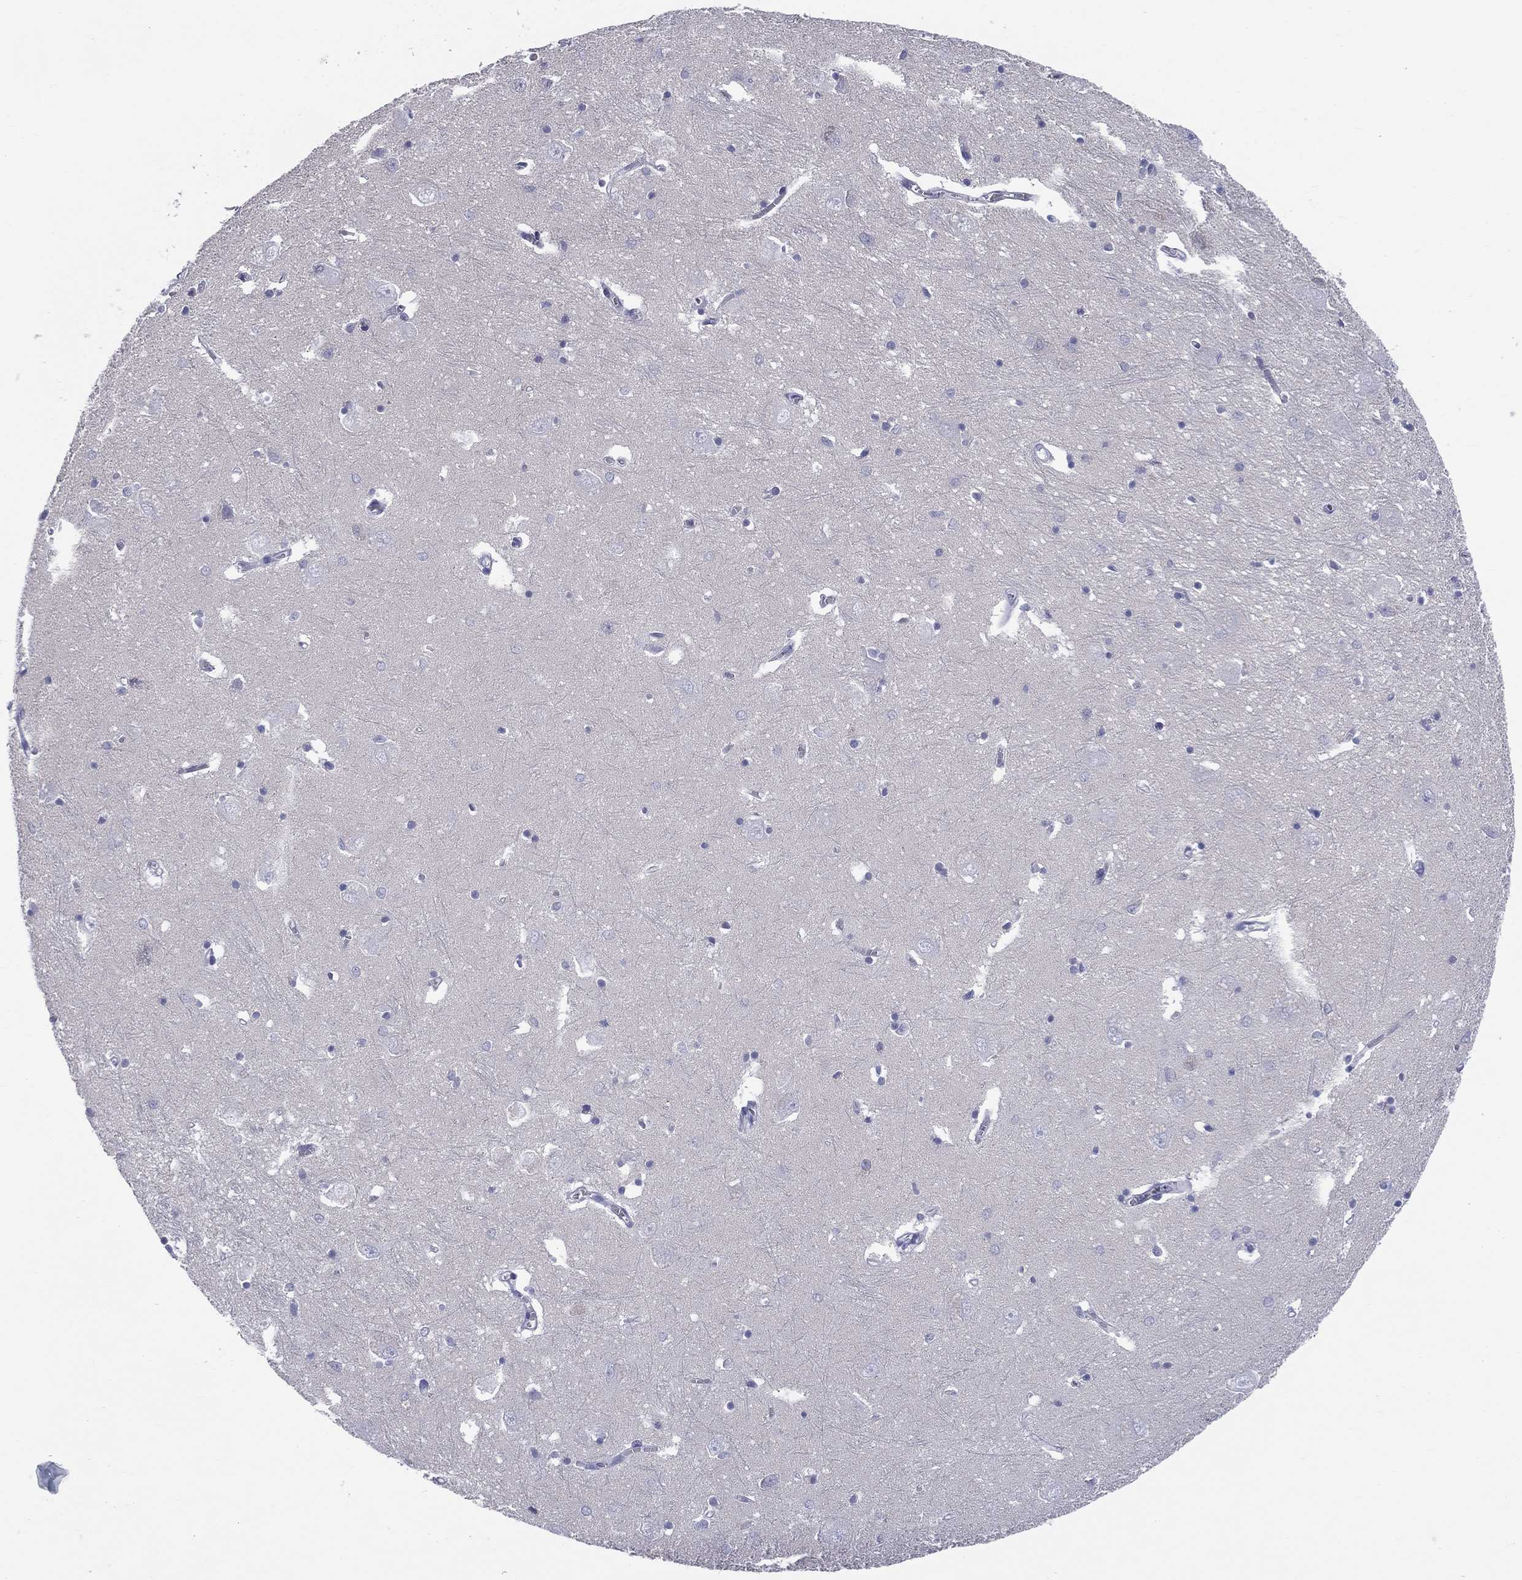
{"staining": {"intensity": "negative", "quantity": "none", "location": "none"}, "tissue": "caudate", "cell_type": "Glial cells", "image_type": "normal", "snomed": [{"axis": "morphology", "description": "Normal tissue, NOS"}, {"axis": "topography", "description": "Lateral ventricle wall"}], "caption": "Glial cells show no significant staining in normal caudate. (IHC, brightfield microscopy, high magnification).", "gene": "MLN", "patient": {"sex": "male", "age": 54}}